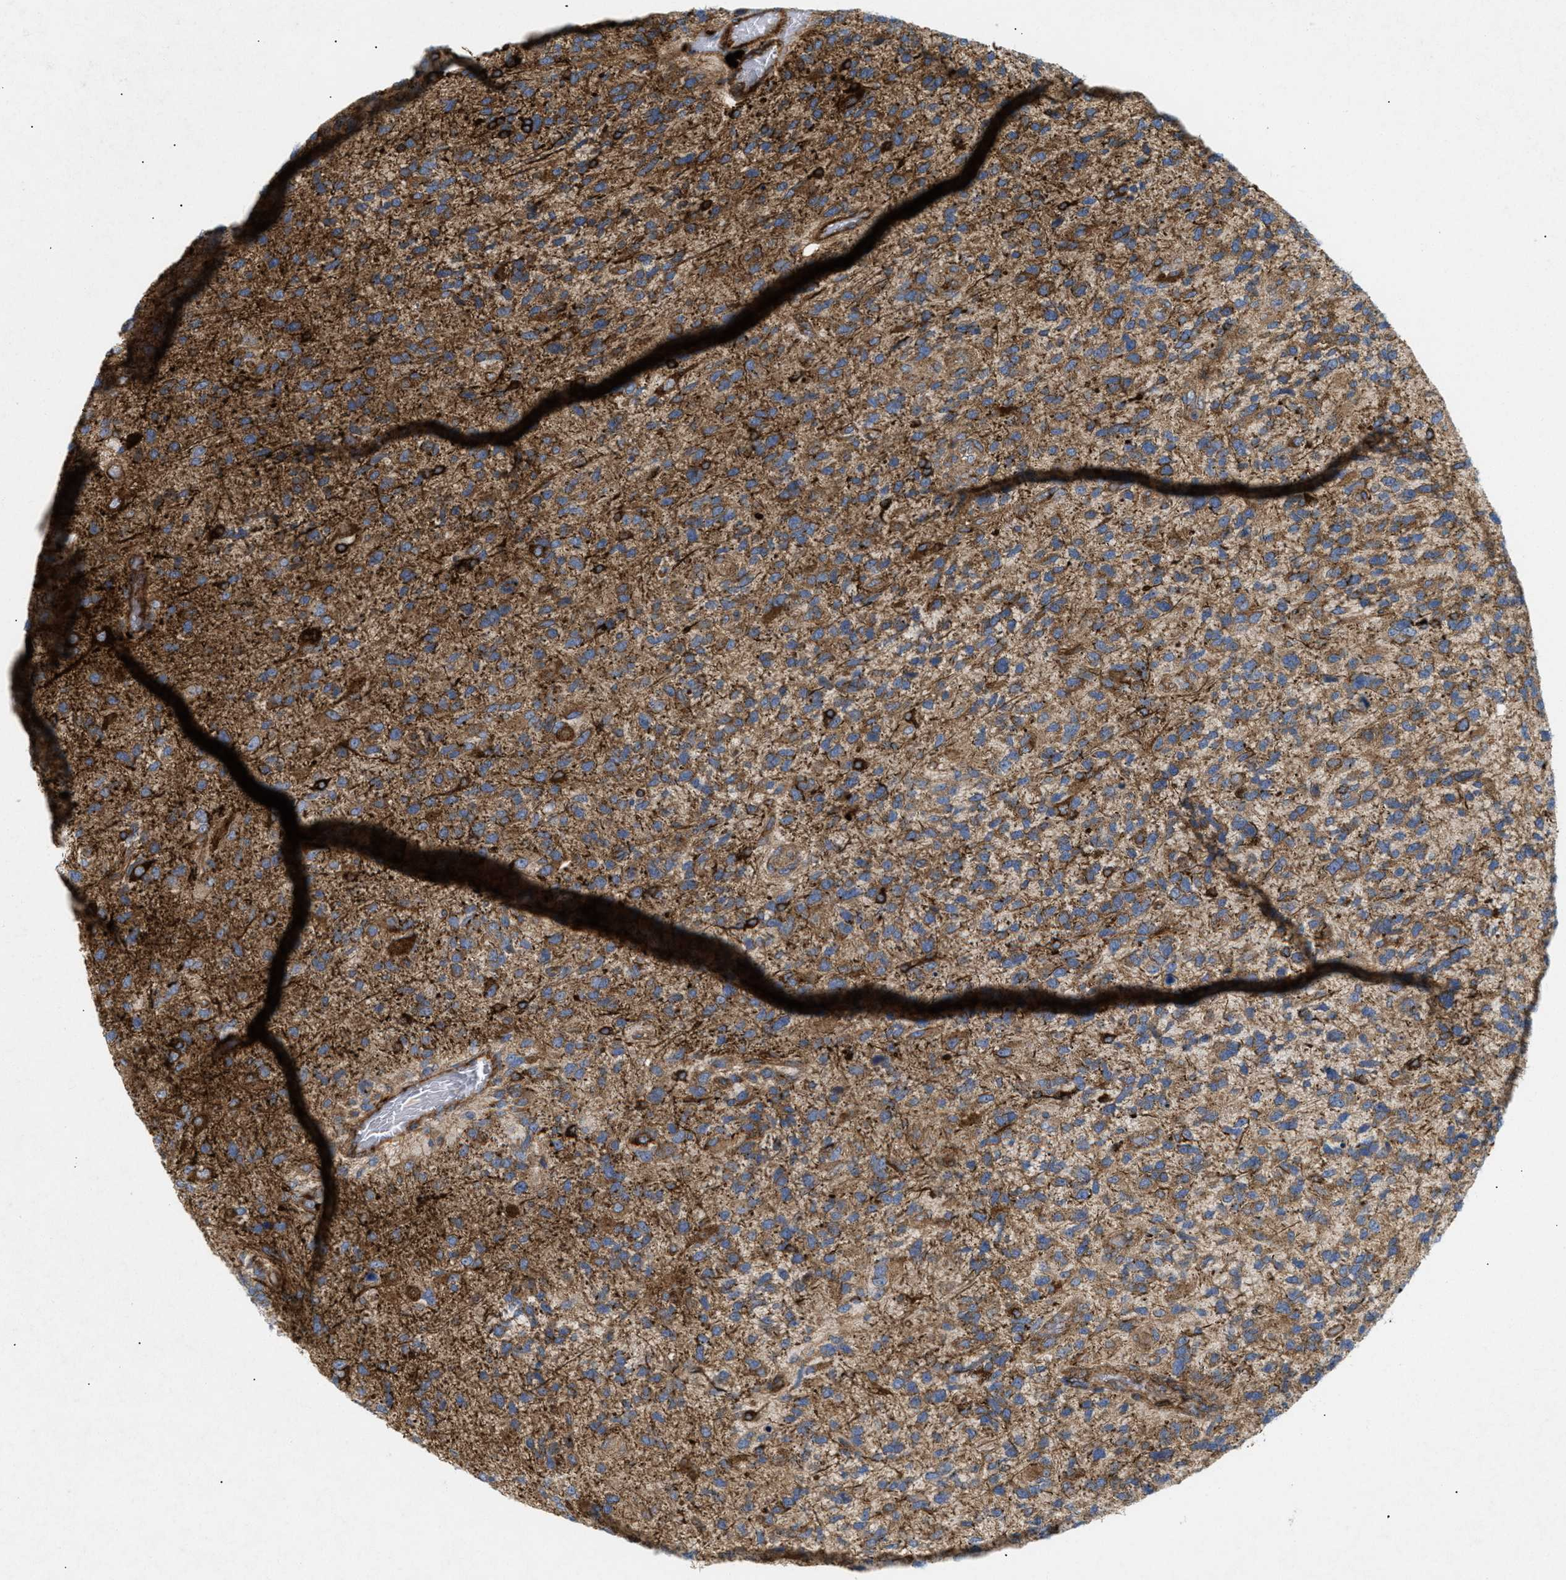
{"staining": {"intensity": "moderate", "quantity": ">75%", "location": "cytoplasmic/membranous"}, "tissue": "glioma", "cell_type": "Tumor cells", "image_type": "cancer", "snomed": [{"axis": "morphology", "description": "Glioma, malignant, High grade"}, {"axis": "topography", "description": "Brain"}], "caption": "Brown immunohistochemical staining in malignant high-grade glioma displays moderate cytoplasmic/membranous staining in approximately >75% of tumor cells.", "gene": "DCTN4", "patient": {"sex": "female", "age": 58}}